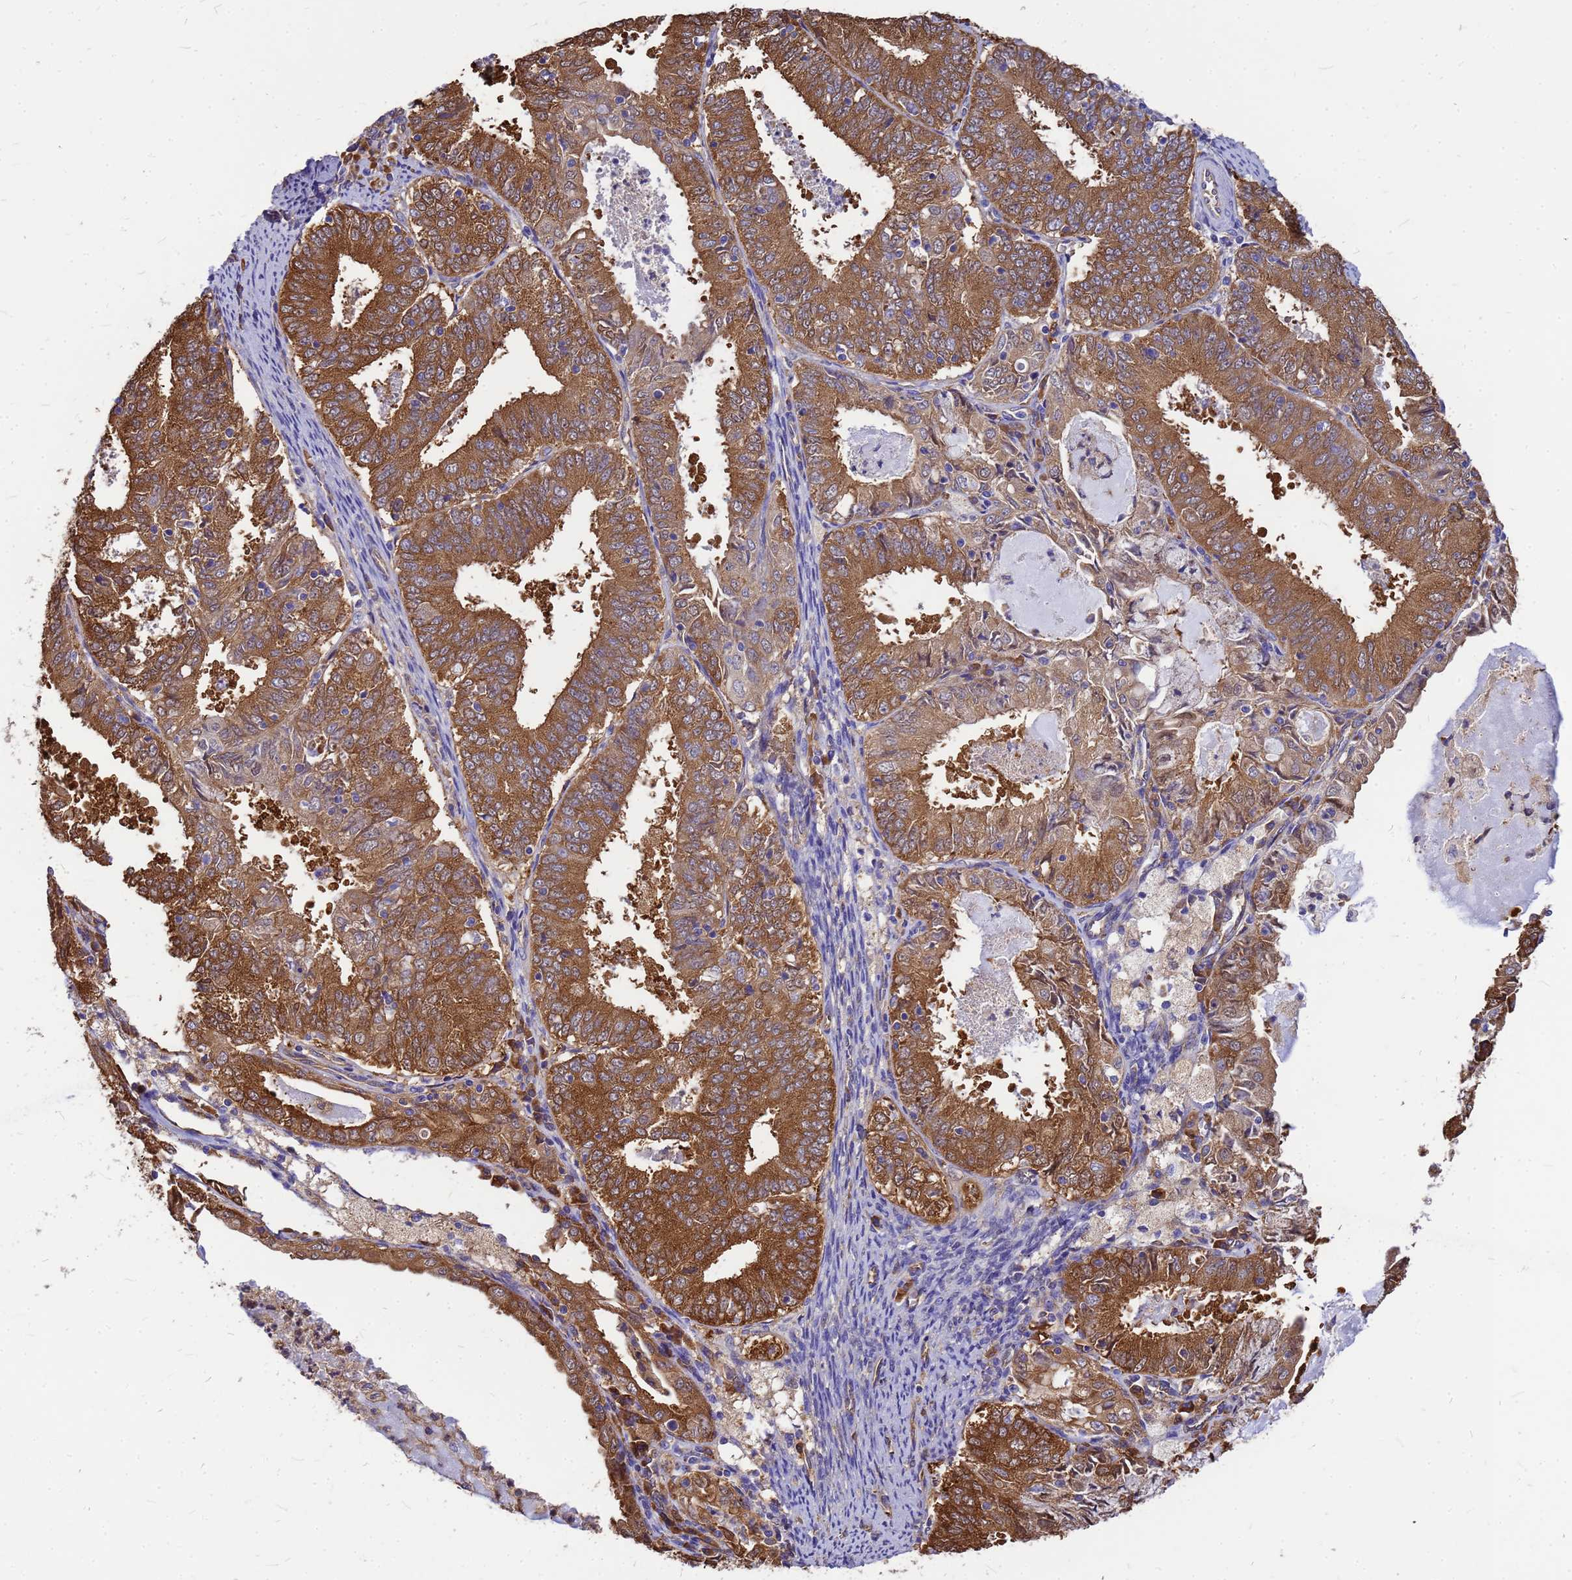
{"staining": {"intensity": "moderate", "quantity": ">75%", "location": "cytoplasmic/membranous"}, "tissue": "endometrial cancer", "cell_type": "Tumor cells", "image_type": "cancer", "snomed": [{"axis": "morphology", "description": "Adenocarcinoma, NOS"}, {"axis": "topography", "description": "Endometrium"}], "caption": "Protein expression analysis of endometrial cancer (adenocarcinoma) displays moderate cytoplasmic/membranous positivity in approximately >75% of tumor cells.", "gene": "GID4", "patient": {"sex": "female", "age": 57}}